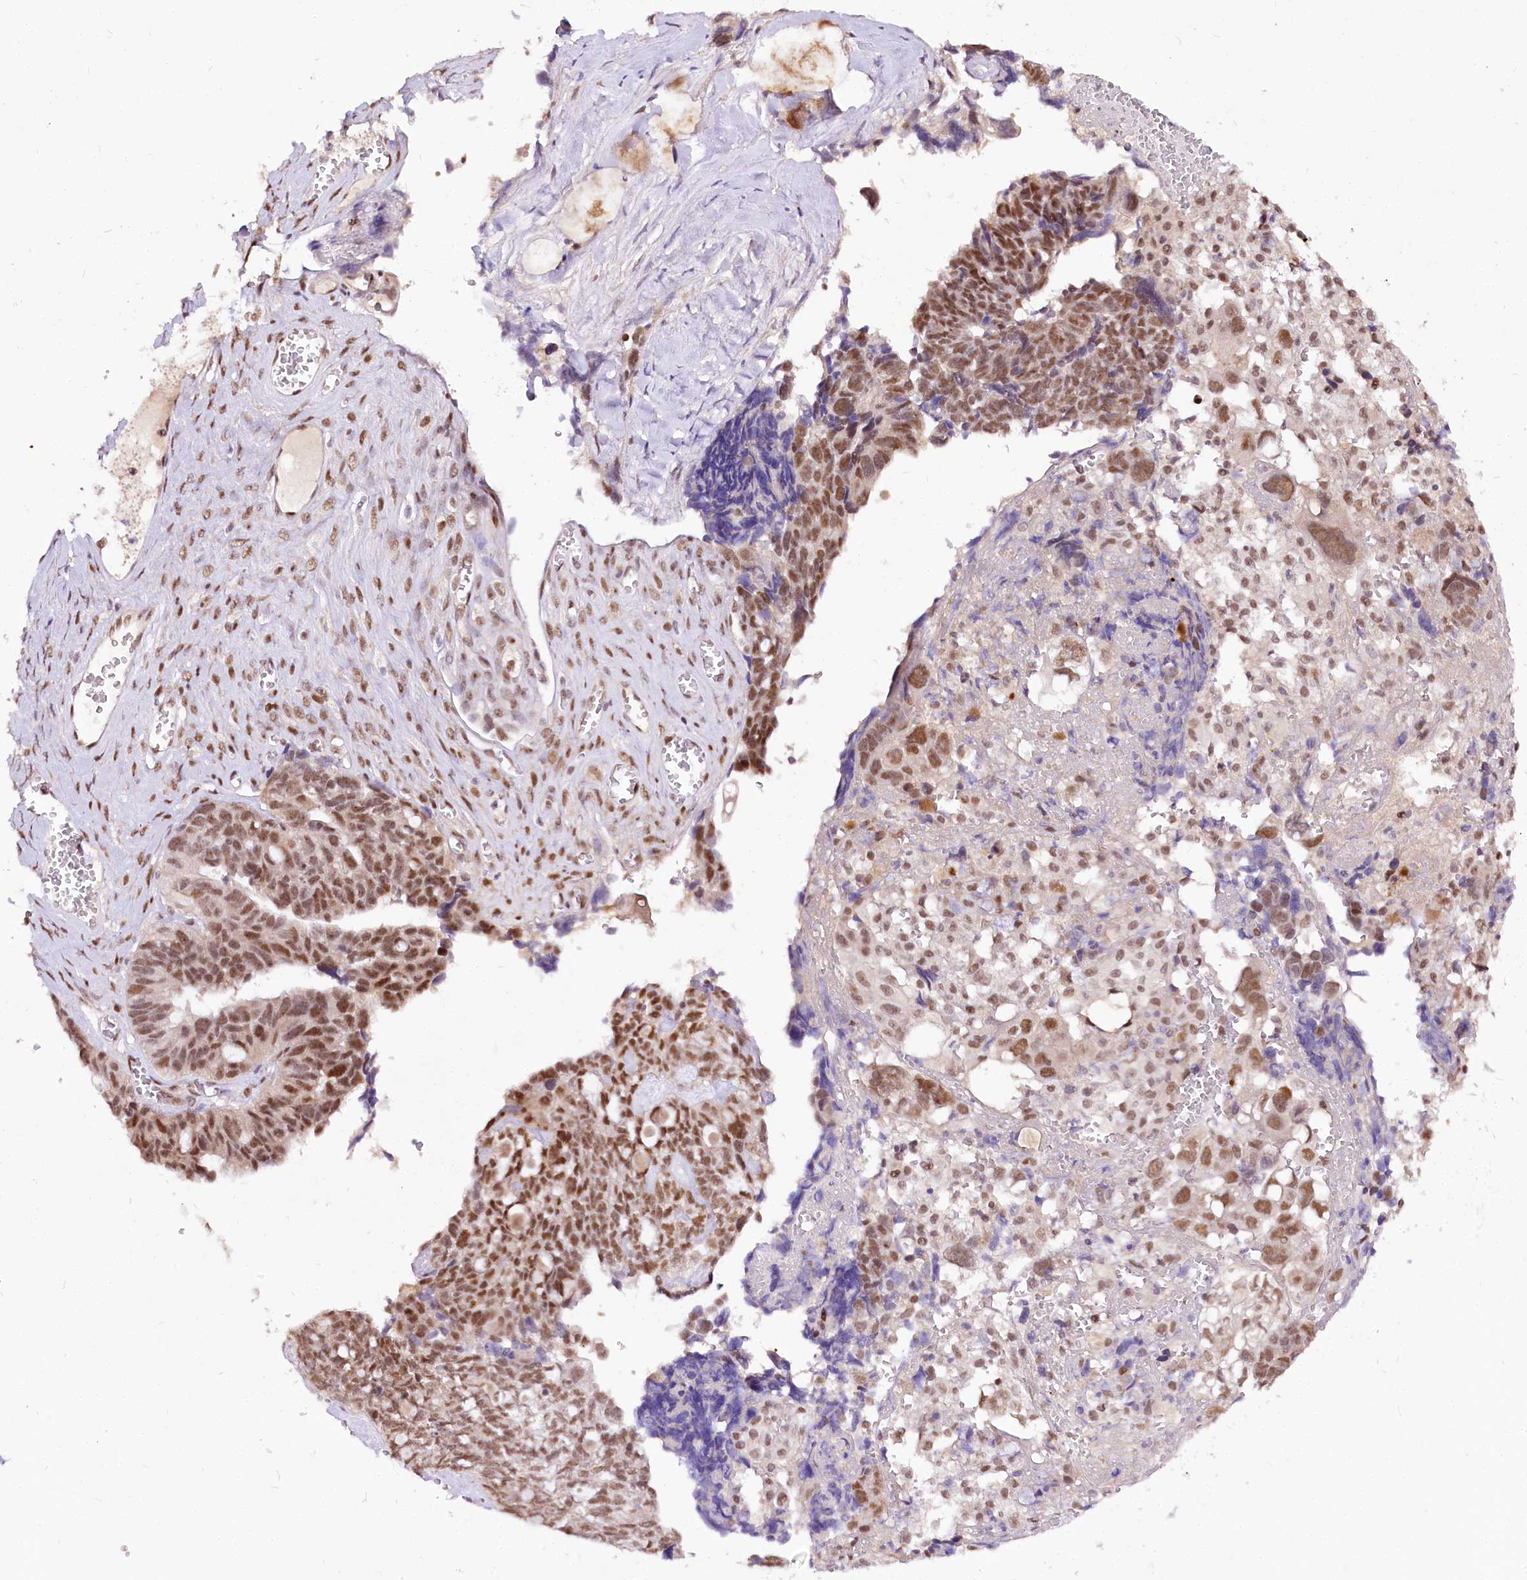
{"staining": {"intensity": "moderate", "quantity": ">75%", "location": "nuclear"}, "tissue": "ovarian cancer", "cell_type": "Tumor cells", "image_type": "cancer", "snomed": [{"axis": "morphology", "description": "Cystadenocarcinoma, serous, NOS"}, {"axis": "topography", "description": "Ovary"}], "caption": "High-magnification brightfield microscopy of ovarian cancer (serous cystadenocarcinoma) stained with DAB (brown) and counterstained with hematoxylin (blue). tumor cells exhibit moderate nuclear staining is identified in approximately>75% of cells.", "gene": "POLA2", "patient": {"sex": "female", "age": 79}}